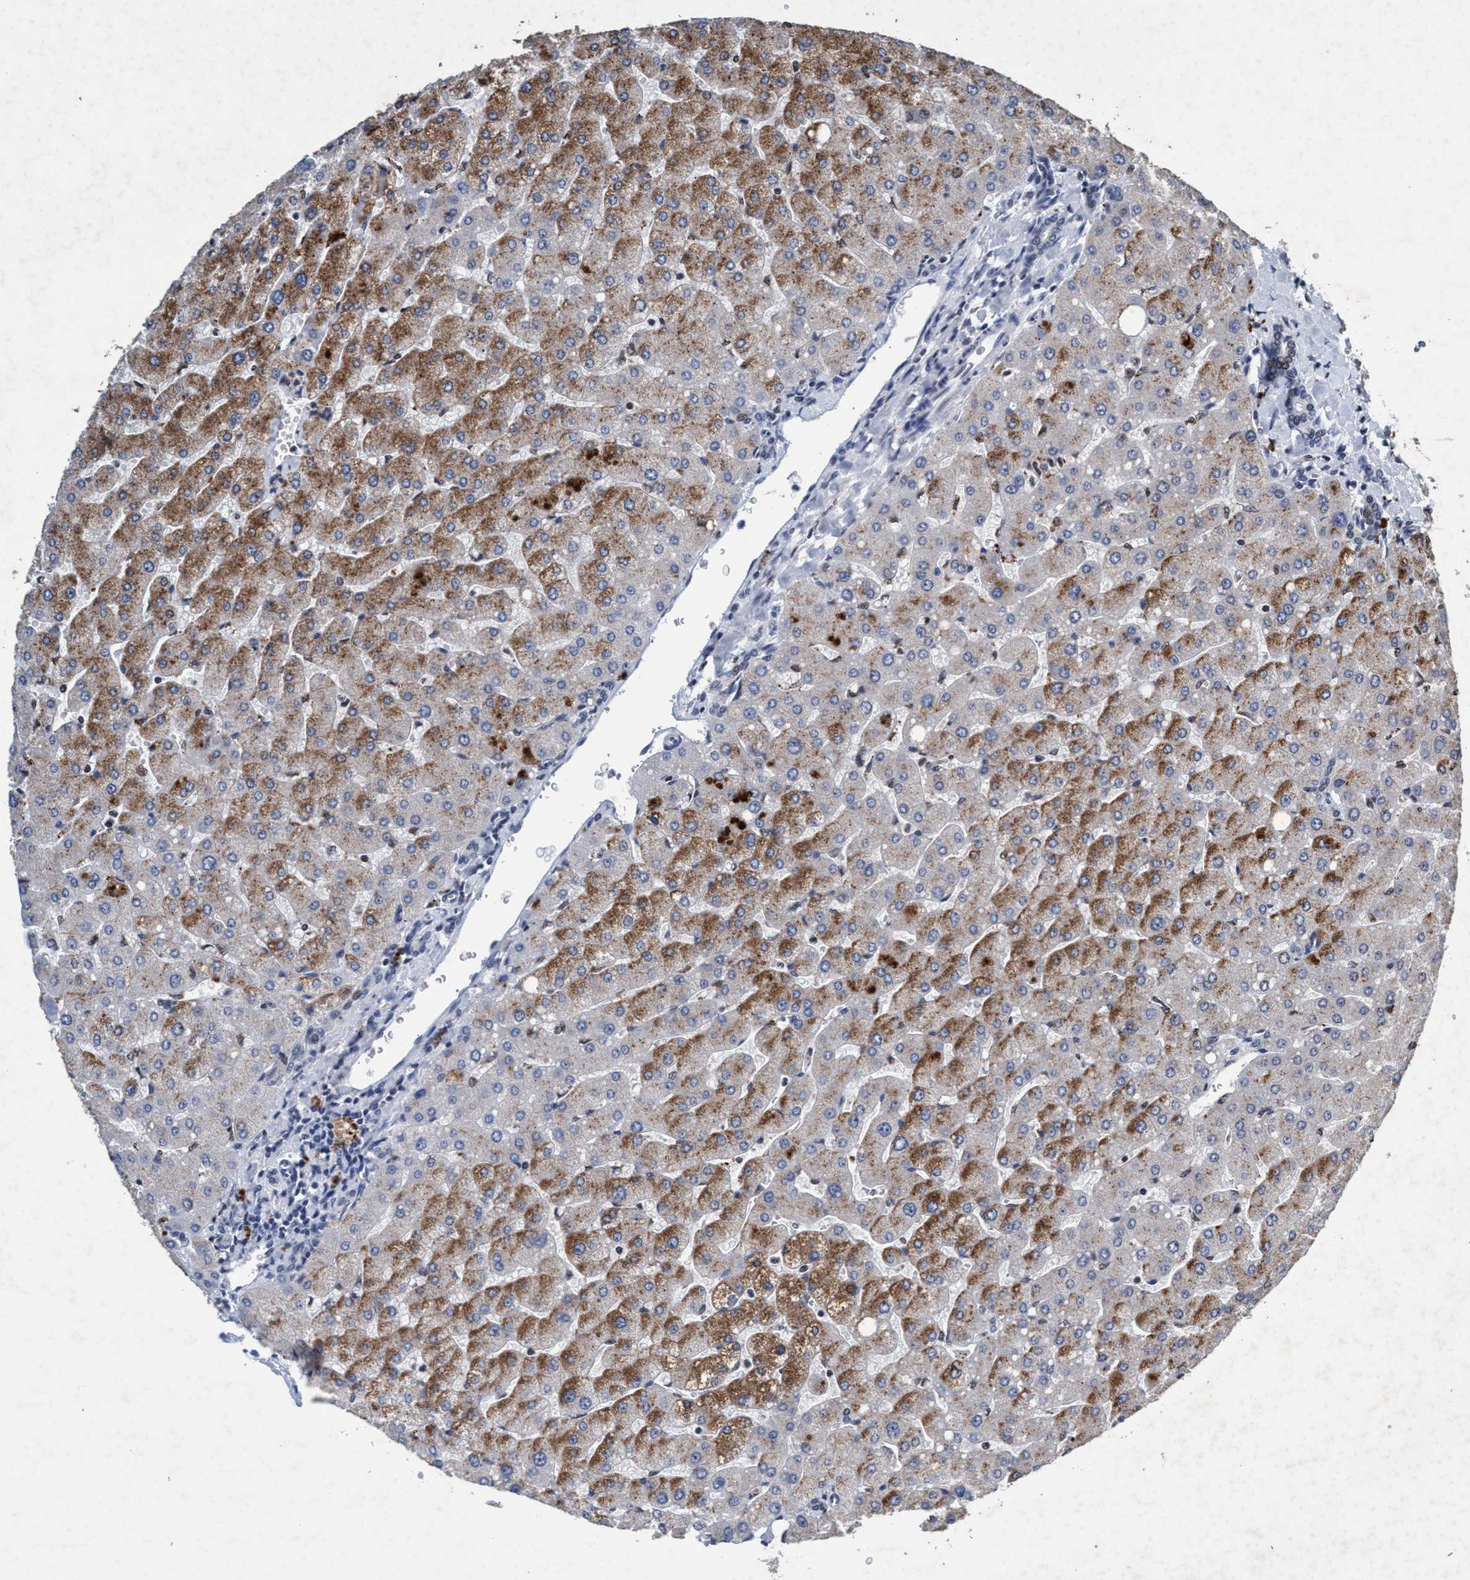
{"staining": {"intensity": "weak", "quantity": "<25%", "location": "nuclear"}, "tissue": "liver", "cell_type": "Cholangiocytes", "image_type": "normal", "snomed": [{"axis": "morphology", "description": "Normal tissue, NOS"}, {"axis": "topography", "description": "Liver"}], "caption": "A micrograph of human liver is negative for staining in cholangiocytes. (DAB (3,3'-diaminobenzidine) immunohistochemistry with hematoxylin counter stain).", "gene": "GRB14", "patient": {"sex": "male", "age": 55}}